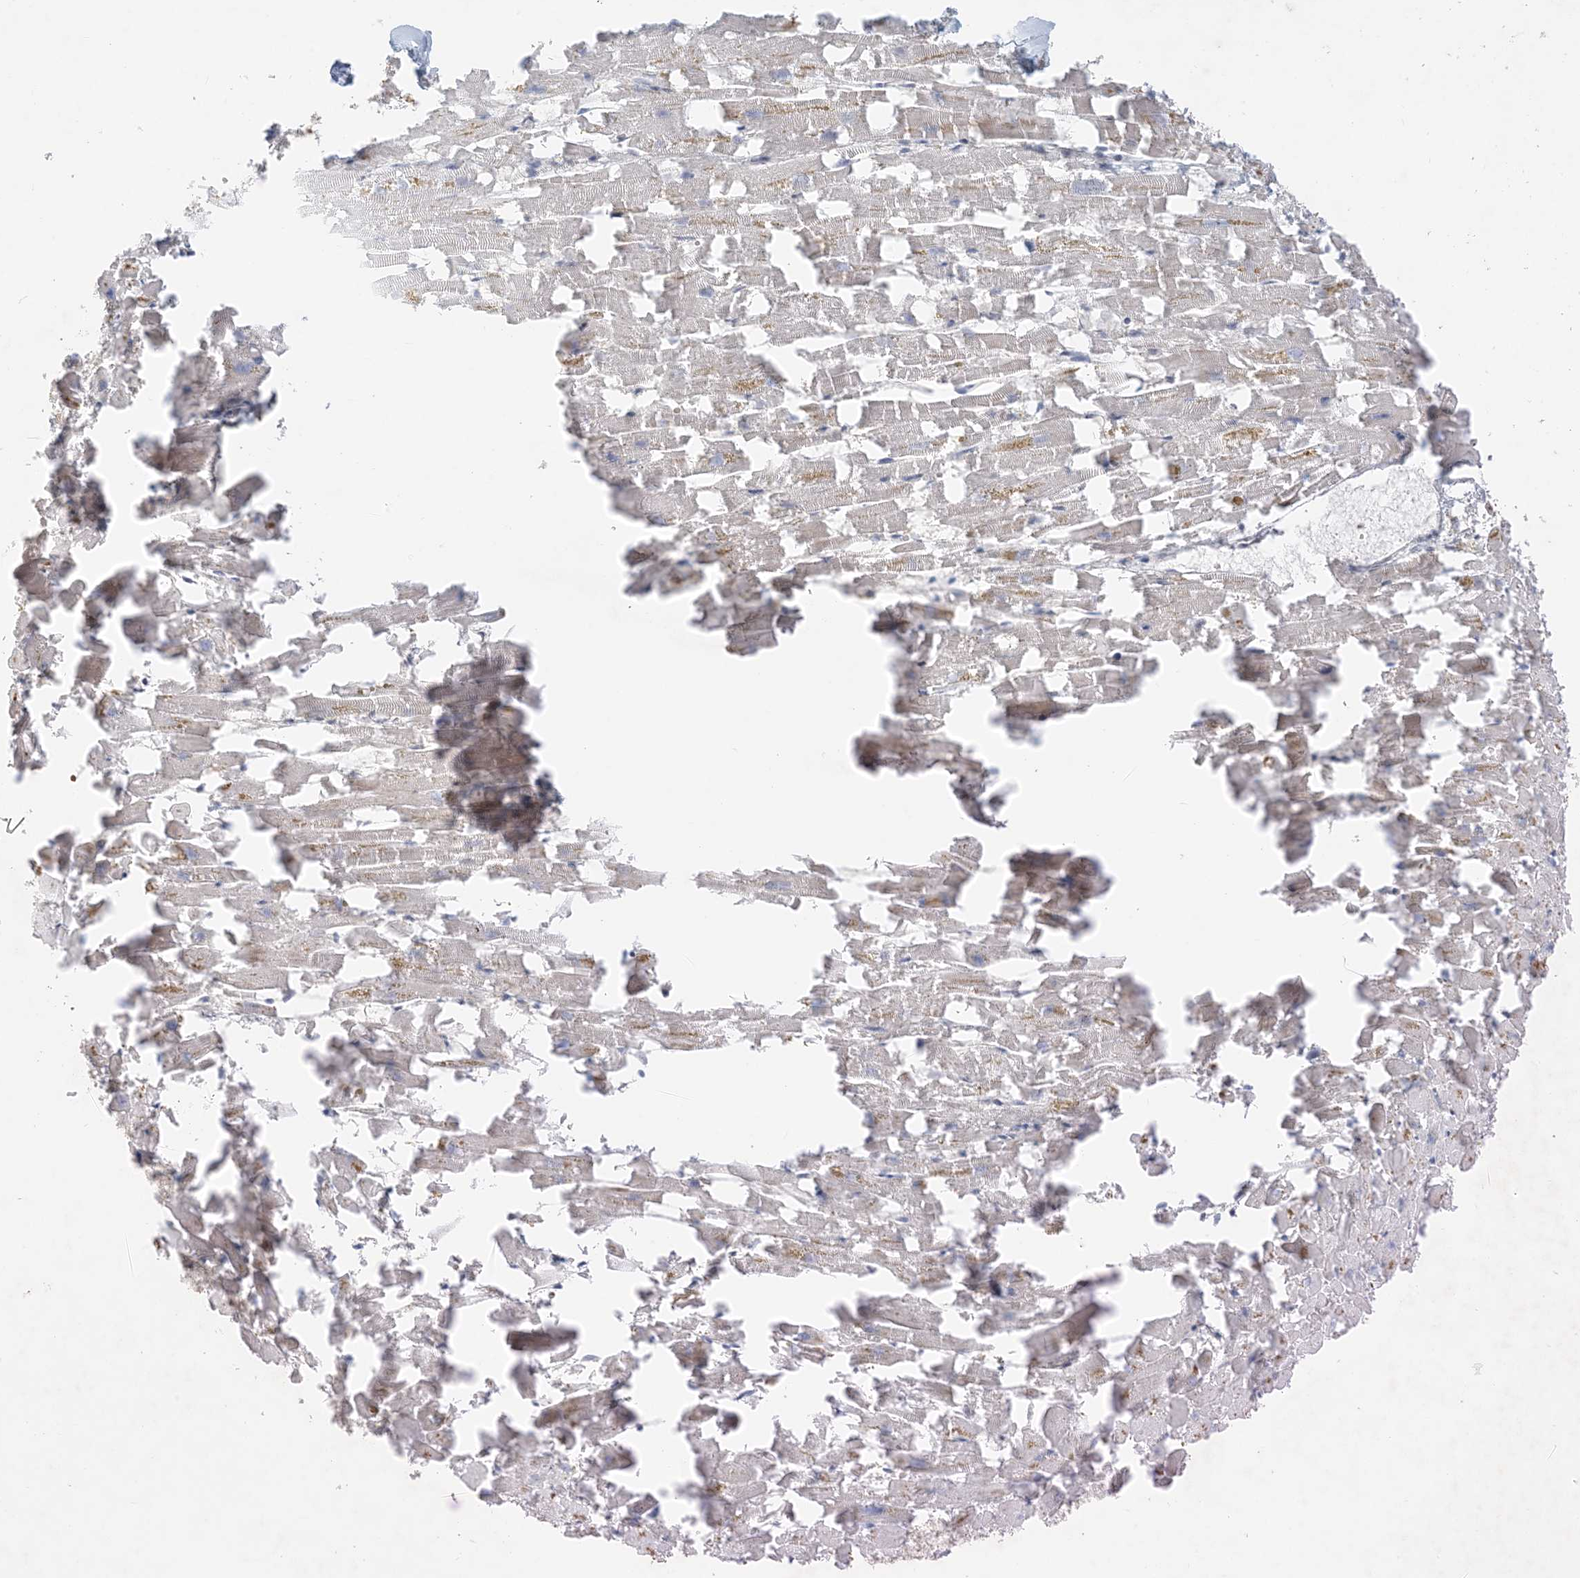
{"staining": {"intensity": "weak", "quantity": "<25%", "location": "cytoplasmic/membranous"}, "tissue": "heart muscle", "cell_type": "Cardiomyocytes", "image_type": "normal", "snomed": [{"axis": "morphology", "description": "Normal tissue, NOS"}, {"axis": "topography", "description": "Heart"}], "caption": "Immunohistochemistry (IHC) image of benign human heart muscle stained for a protein (brown), which exhibits no staining in cardiomyocytes.", "gene": "ZNF385D", "patient": {"sex": "female", "age": 64}}